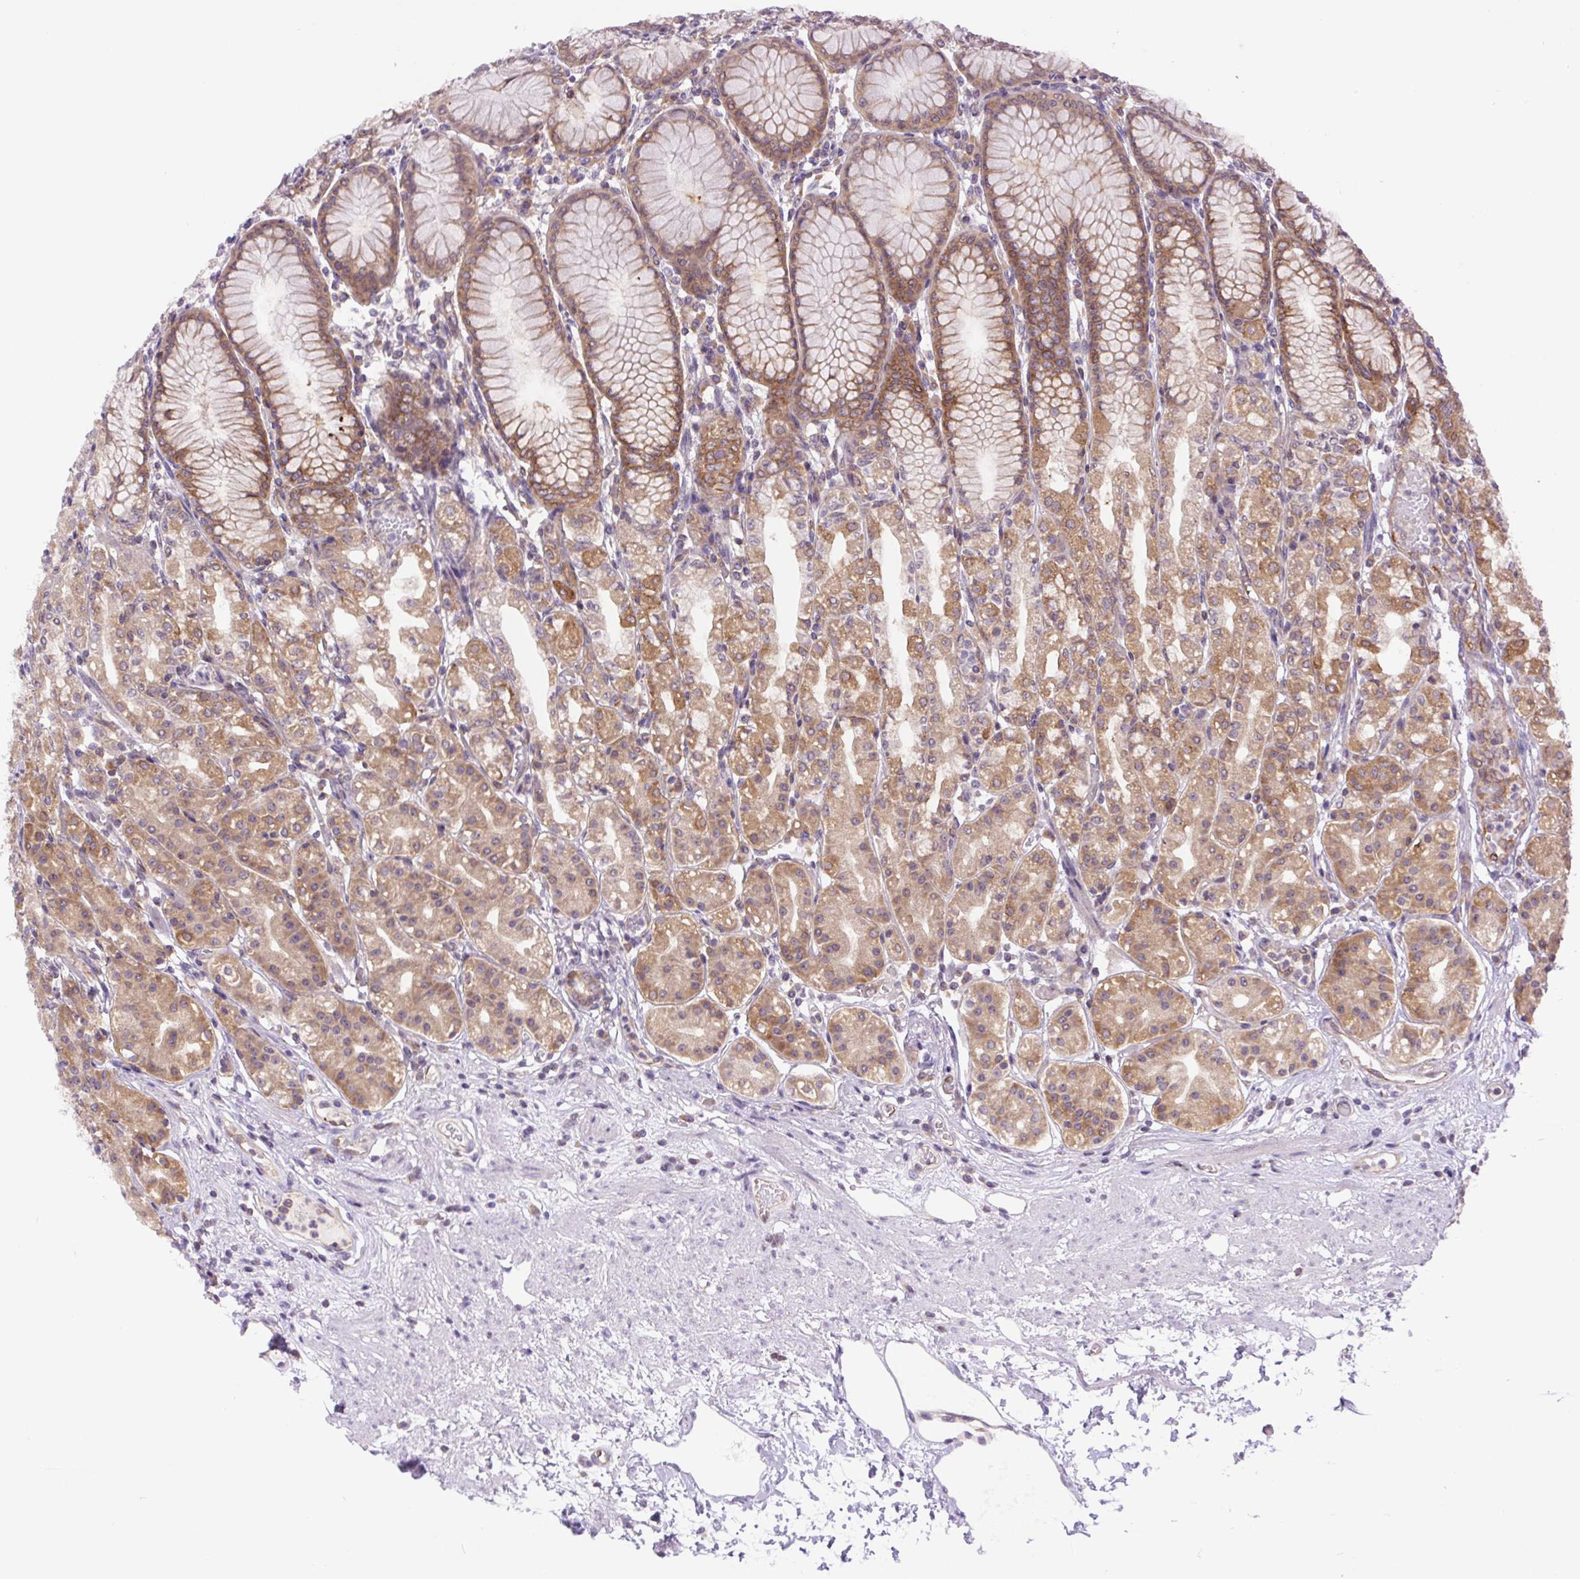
{"staining": {"intensity": "moderate", "quantity": ">75%", "location": "cytoplasmic/membranous"}, "tissue": "stomach", "cell_type": "Glandular cells", "image_type": "normal", "snomed": [{"axis": "morphology", "description": "Normal tissue, NOS"}, {"axis": "topography", "description": "Stomach"}], "caption": "Immunohistochemistry (IHC) (DAB) staining of benign human stomach shows moderate cytoplasmic/membranous protein expression in about >75% of glandular cells. (DAB = brown stain, brightfield microscopy at high magnification).", "gene": "MINK1", "patient": {"sex": "female", "age": 57}}